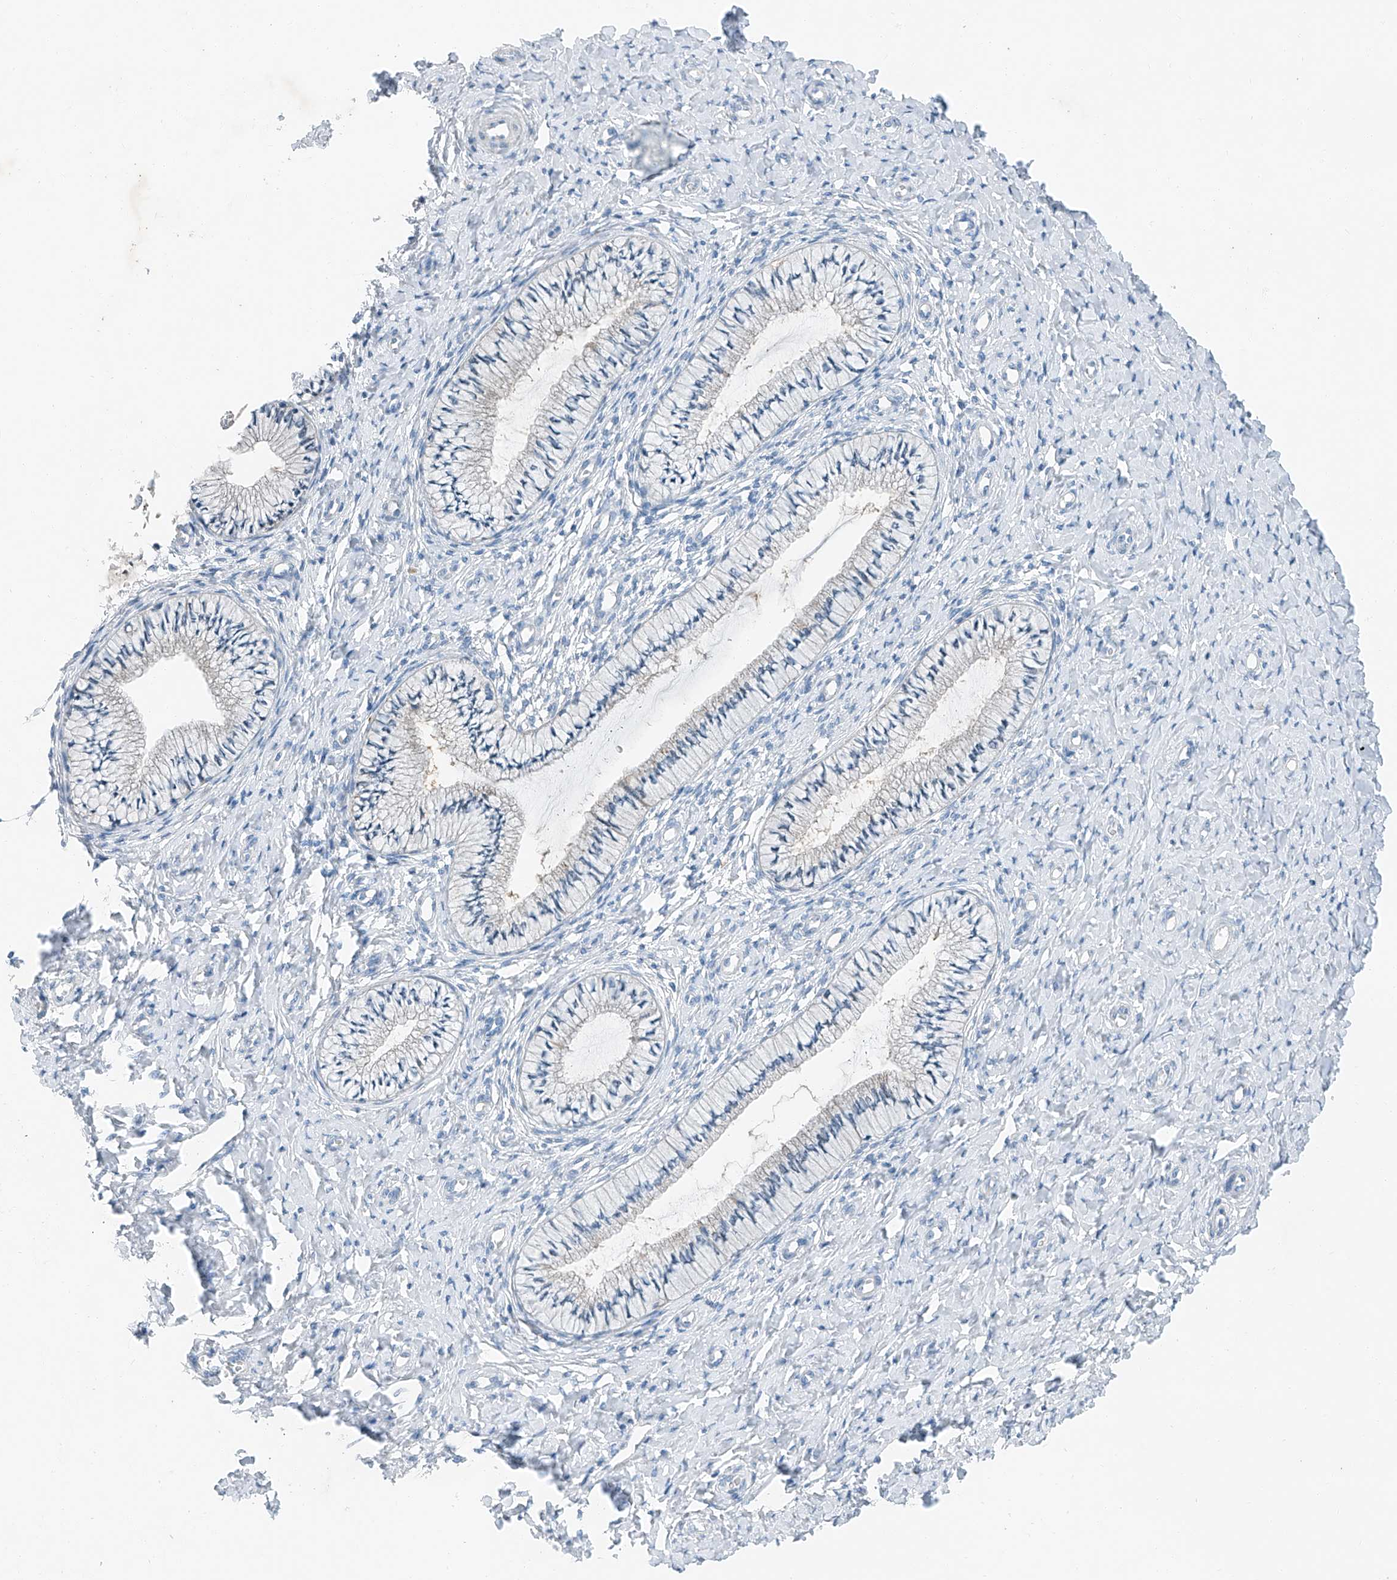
{"staining": {"intensity": "negative", "quantity": "none", "location": "none"}, "tissue": "cervix", "cell_type": "Glandular cells", "image_type": "normal", "snomed": [{"axis": "morphology", "description": "Normal tissue, NOS"}, {"axis": "topography", "description": "Cervix"}], "caption": "An immunohistochemistry (IHC) histopathology image of normal cervix is shown. There is no staining in glandular cells of cervix.", "gene": "MDGA1", "patient": {"sex": "female", "age": 36}}